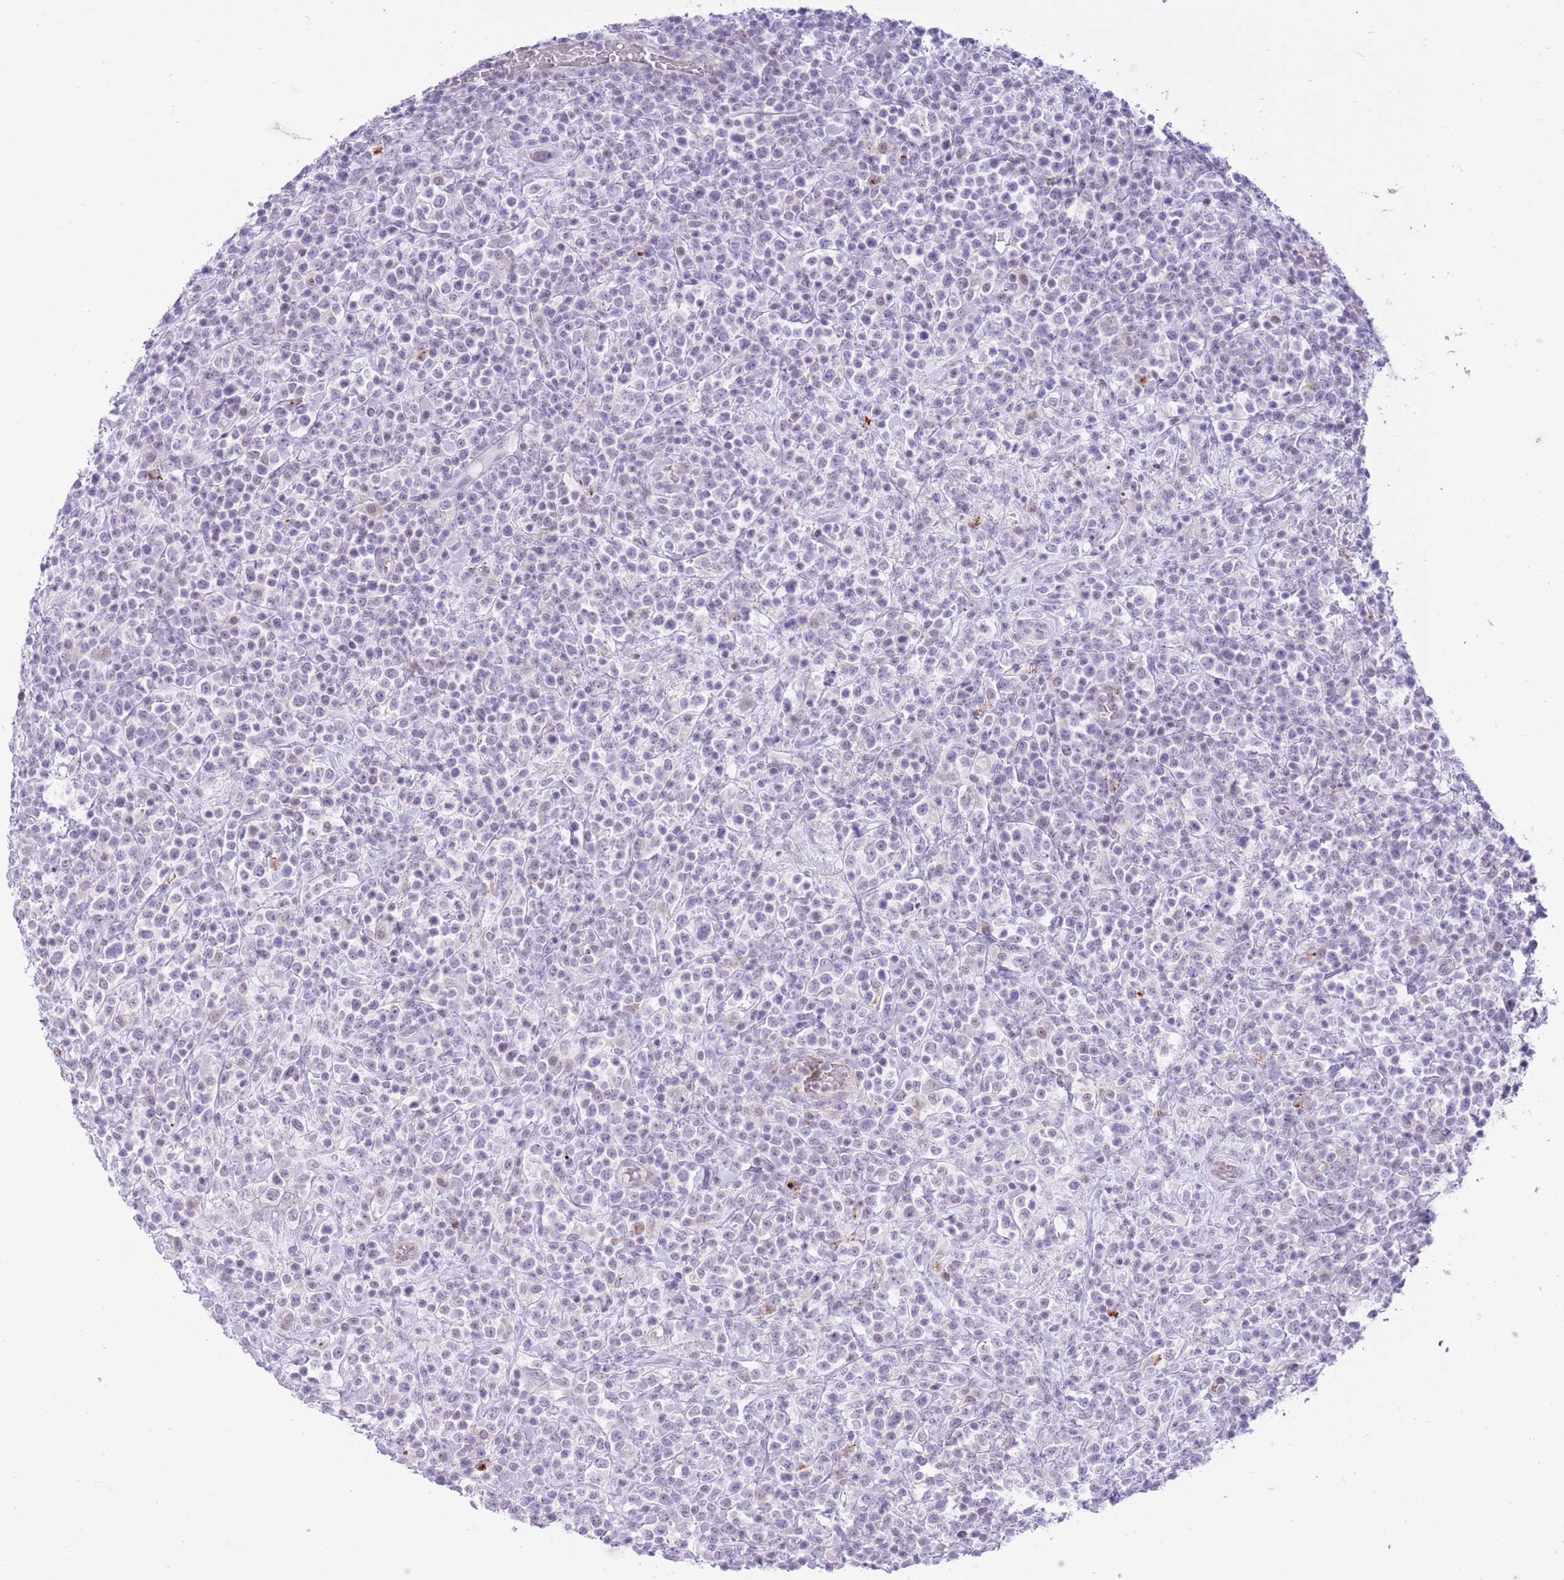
{"staining": {"intensity": "negative", "quantity": "none", "location": "none"}, "tissue": "lymphoma", "cell_type": "Tumor cells", "image_type": "cancer", "snomed": [{"axis": "morphology", "description": "Malignant lymphoma, non-Hodgkin's type, High grade"}, {"axis": "topography", "description": "Colon"}], "caption": "Protein analysis of lymphoma displays no significant staining in tumor cells. (Immunohistochemistry (ihc), brightfield microscopy, high magnification).", "gene": "MEIS3", "patient": {"sex": "female", "age": 53}}